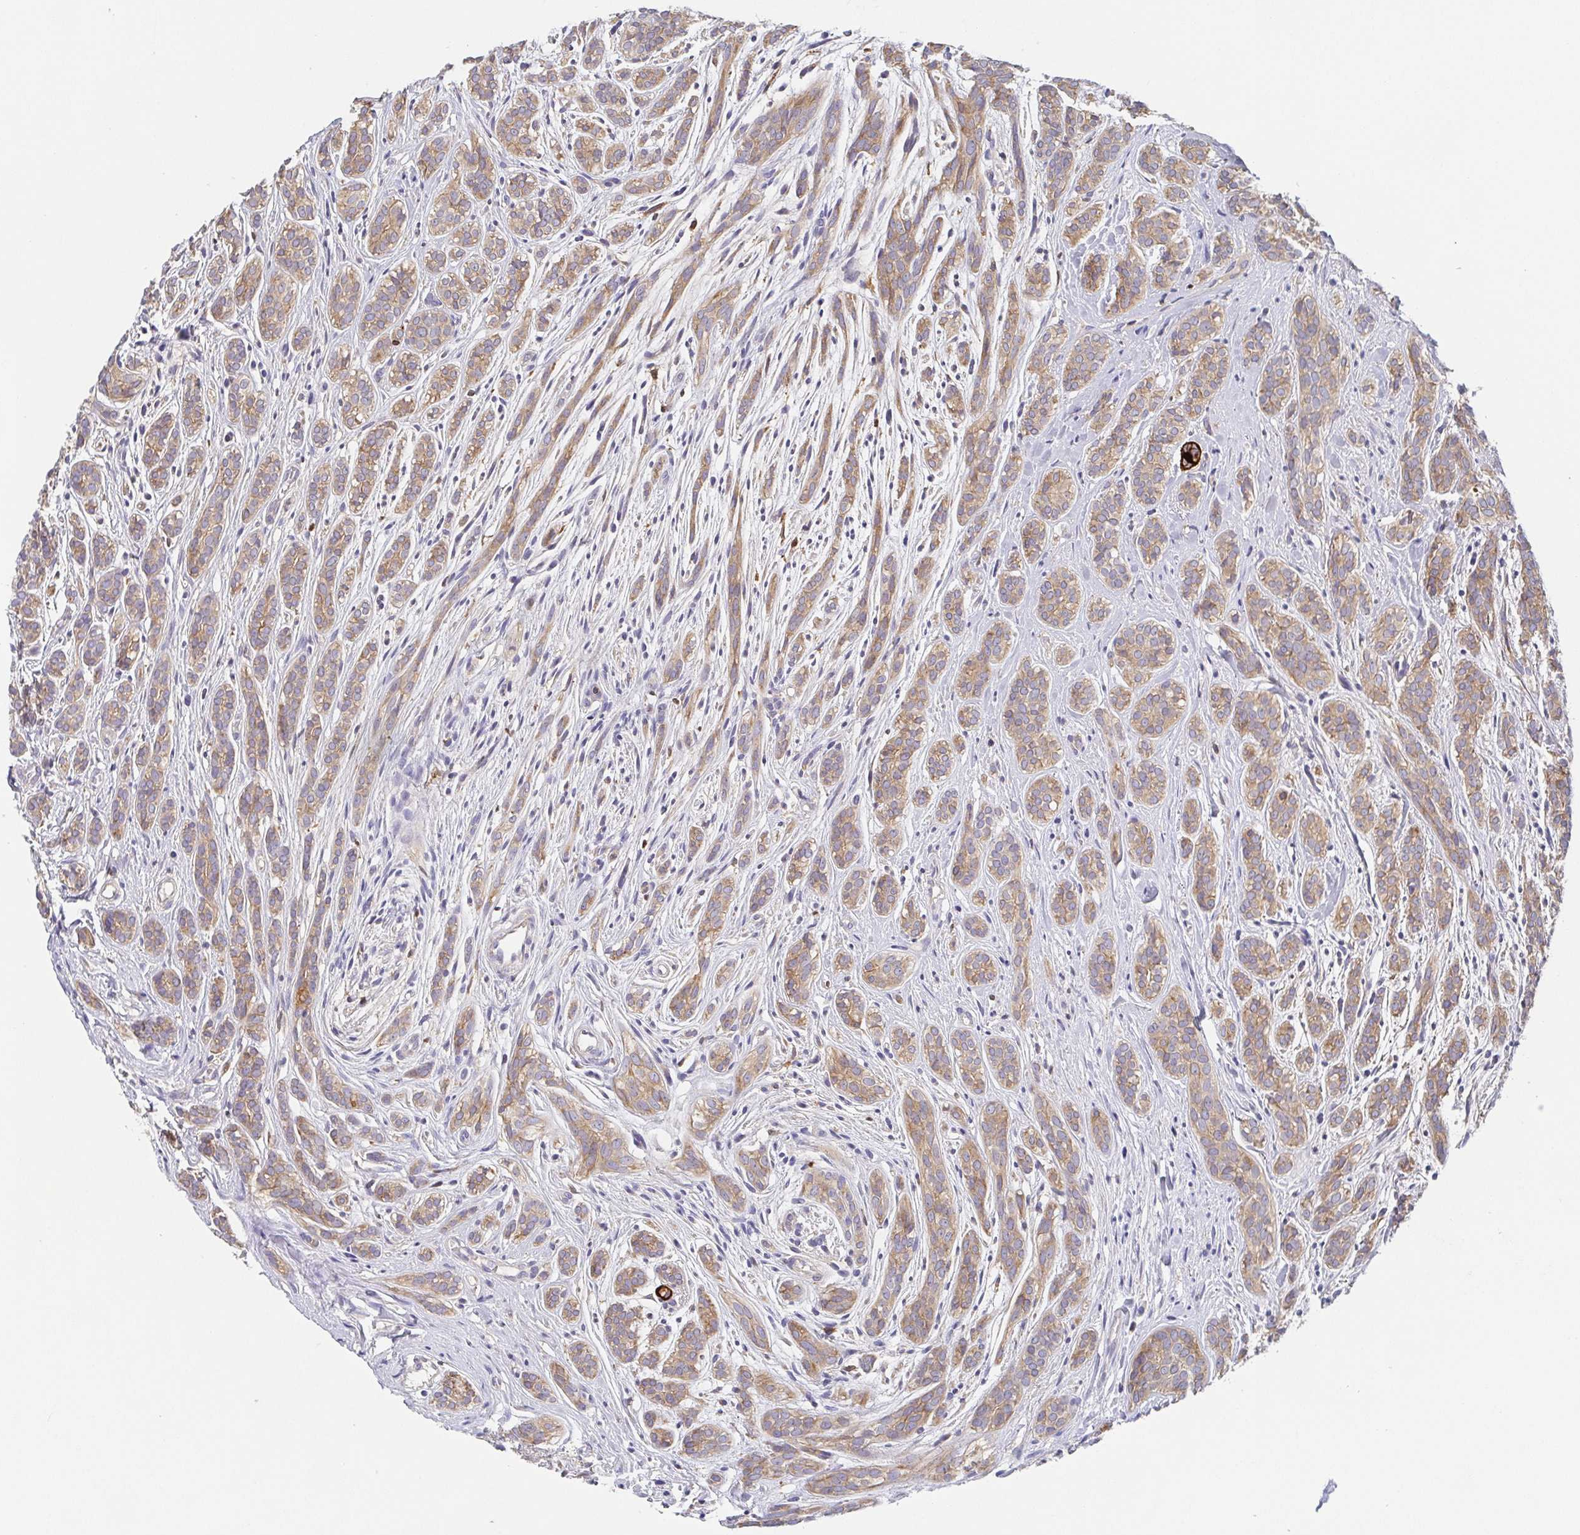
{"staining": {"intensity": "moderate", "quantity": ">75%", "location": "cytoplasmic/membranous"}, "tissue": "head and neck cancer", "cell_type": "Tumor cells", "image_type": "cancer", "snomed": [{"axis": "morphology", "description": "Adenocarcinoma, NOS"}, {"axis": "topography", "description": "Head-Neck"}], "caption": "Protein analysis of head and neck cancer (adenocarcinoma) tissue shows moderate cytoplasmic/membranous staining in about >75% of tumor cells.", "gene": "TUFT1", "patient": {"sex": "female", "age": 57}}